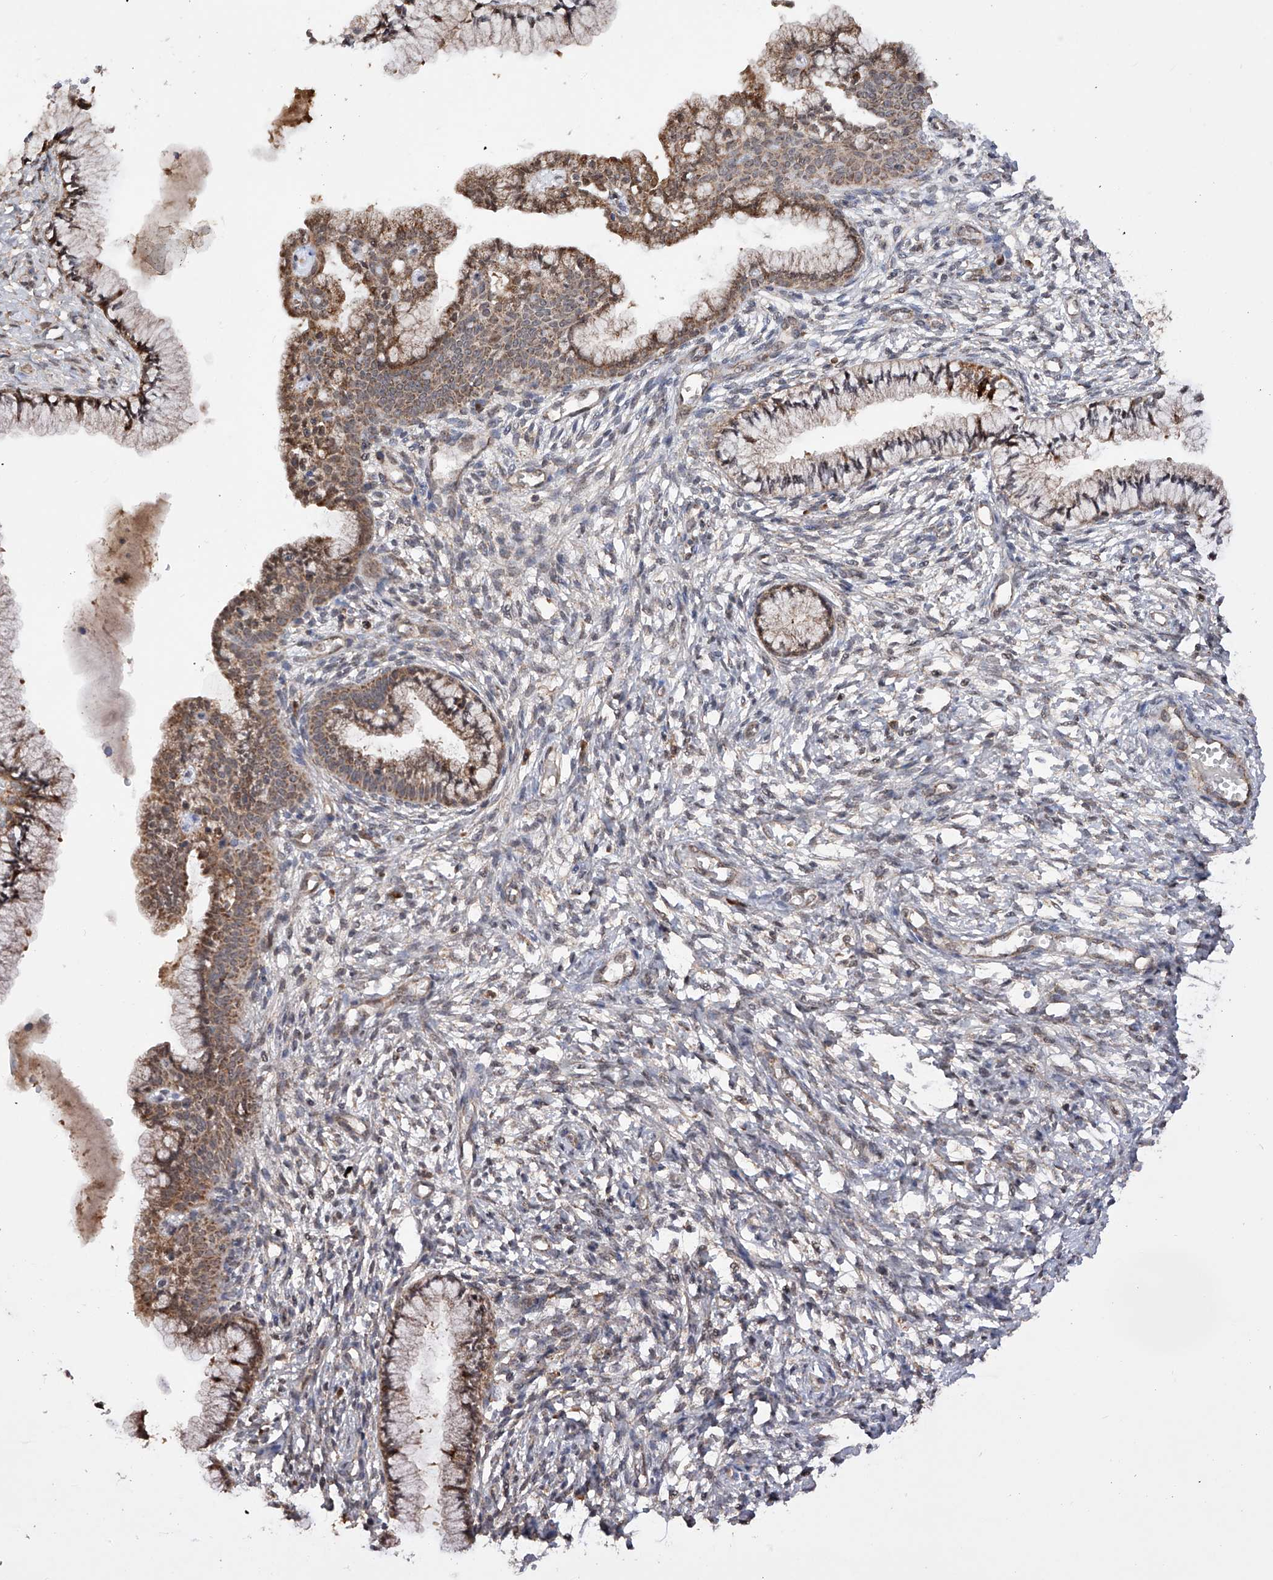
{"staining": {"intensity": "moderate", "quantity": ">75%", "location": "cytoplasmic/membranous,nuclear"}, "tissue": "cervix", "cell_type": "Glandular cells", "image_type": "normal", "snomed": [{"axis": "morphology", "description": "Normal tissue, NOS"}, {"axis": "topography", "description": "Cervix"}], "caption": "Approximately >75% of glandular cells in normal cervix show moderate cytoplasmic/membranous,nuclear protein positivity as visualized by brown immunohistochemical staining.", "gene": "SDHAF4", "patient": {"sex": "female", "age": 36}}